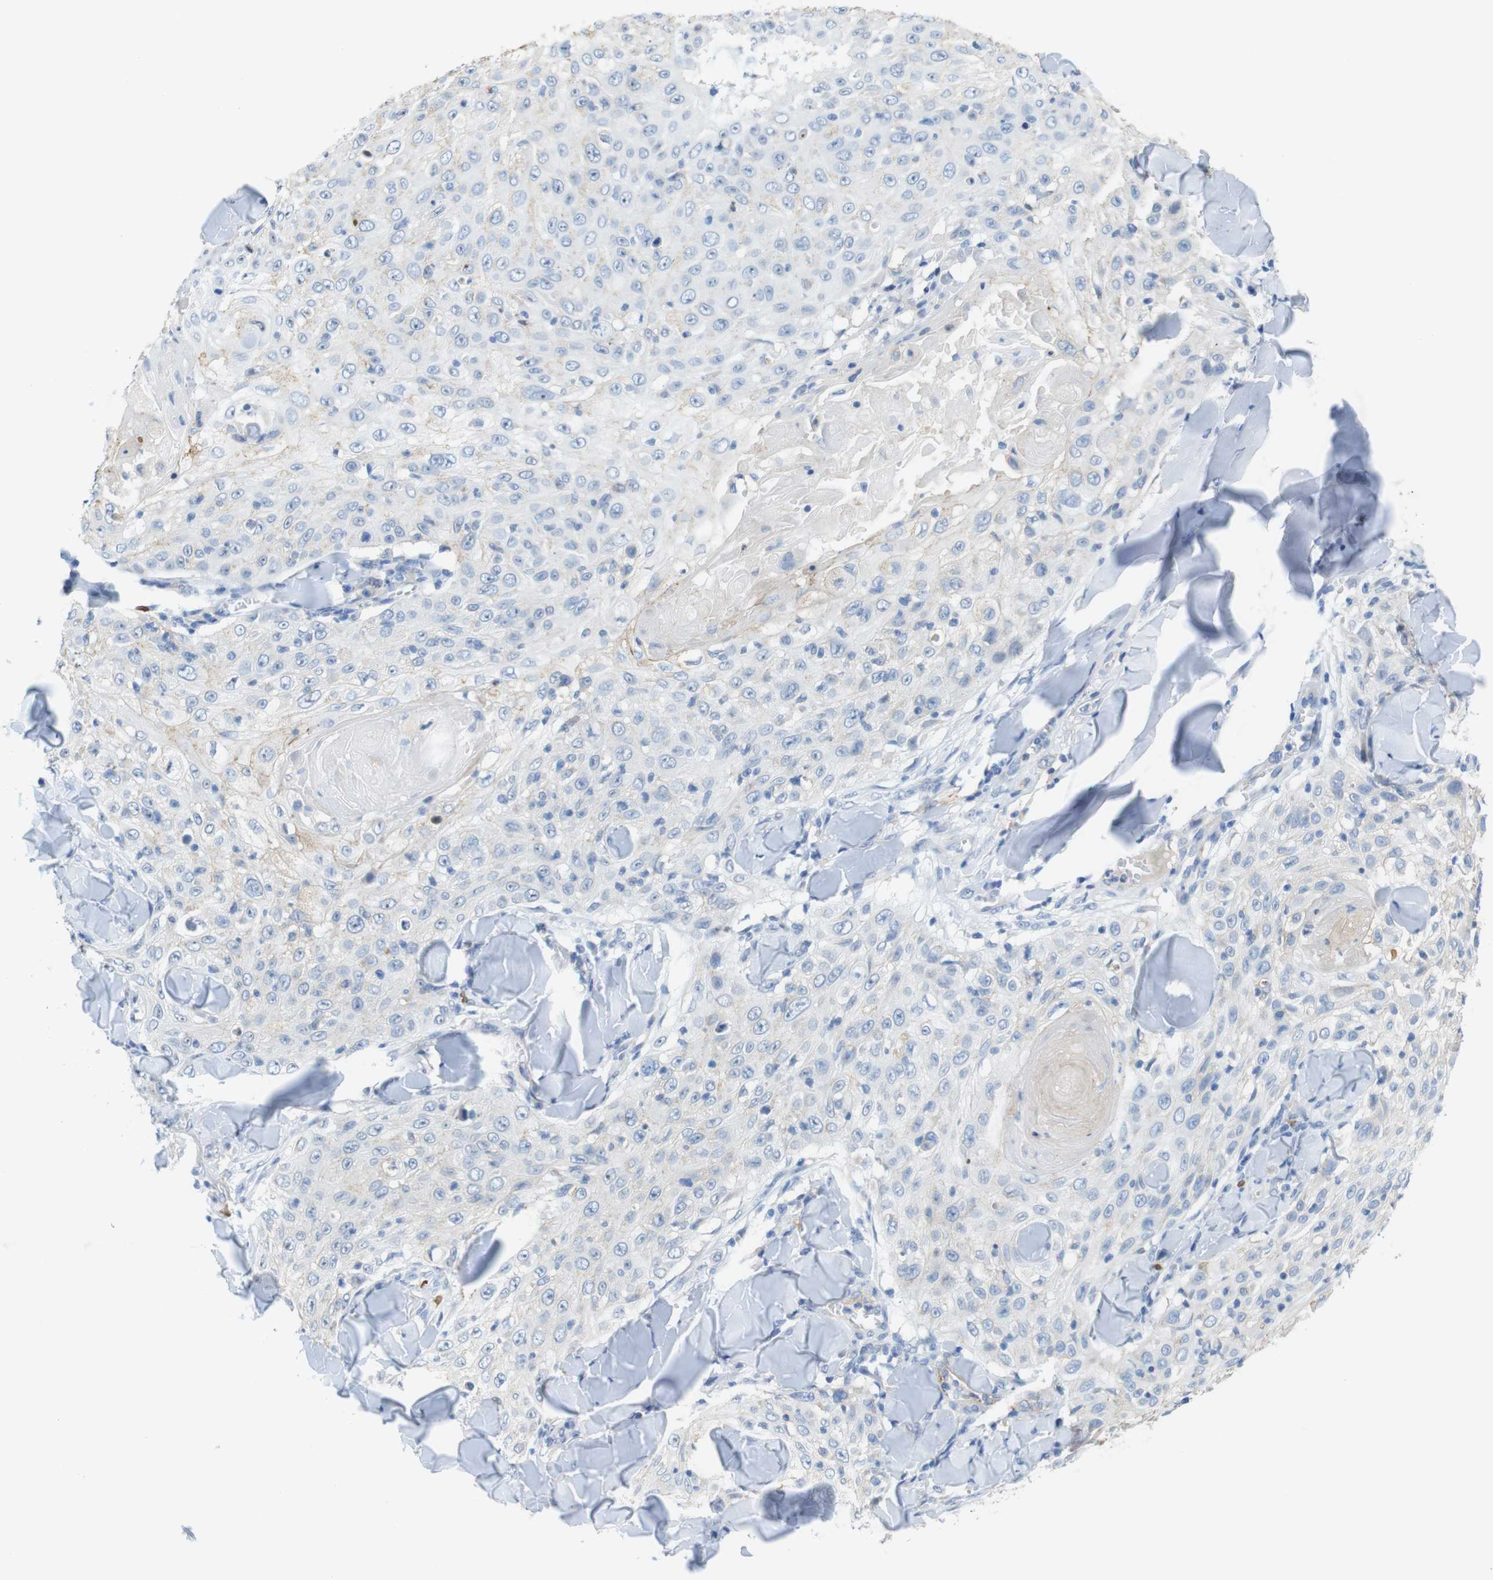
{"staining": {"intensity": "negative", "quantity": "none", "location": "none"}, "tissue": "skin cancer", "cell_type": "Tumor cells", "image_type": "cancer", "snomed": [{"axis": "morphology", "description": "Squamous cell carcinoma, NOS"}, {"axis": "topography", "description": "Skin"}], "caption": "DAB immunohistochemical staining of human skin cancer (squamous cell carcinoma) reveals no significant staining in tumor cells. The staining was performed using DAB (3,3'-diaminobenzidine) to visualize the protein expression in brown, while the nuclei were stained in blue with hematoxylin (Magnification: 20x).", "gene": "TJP3", "patient": {"sex": "male", "age": 86}}